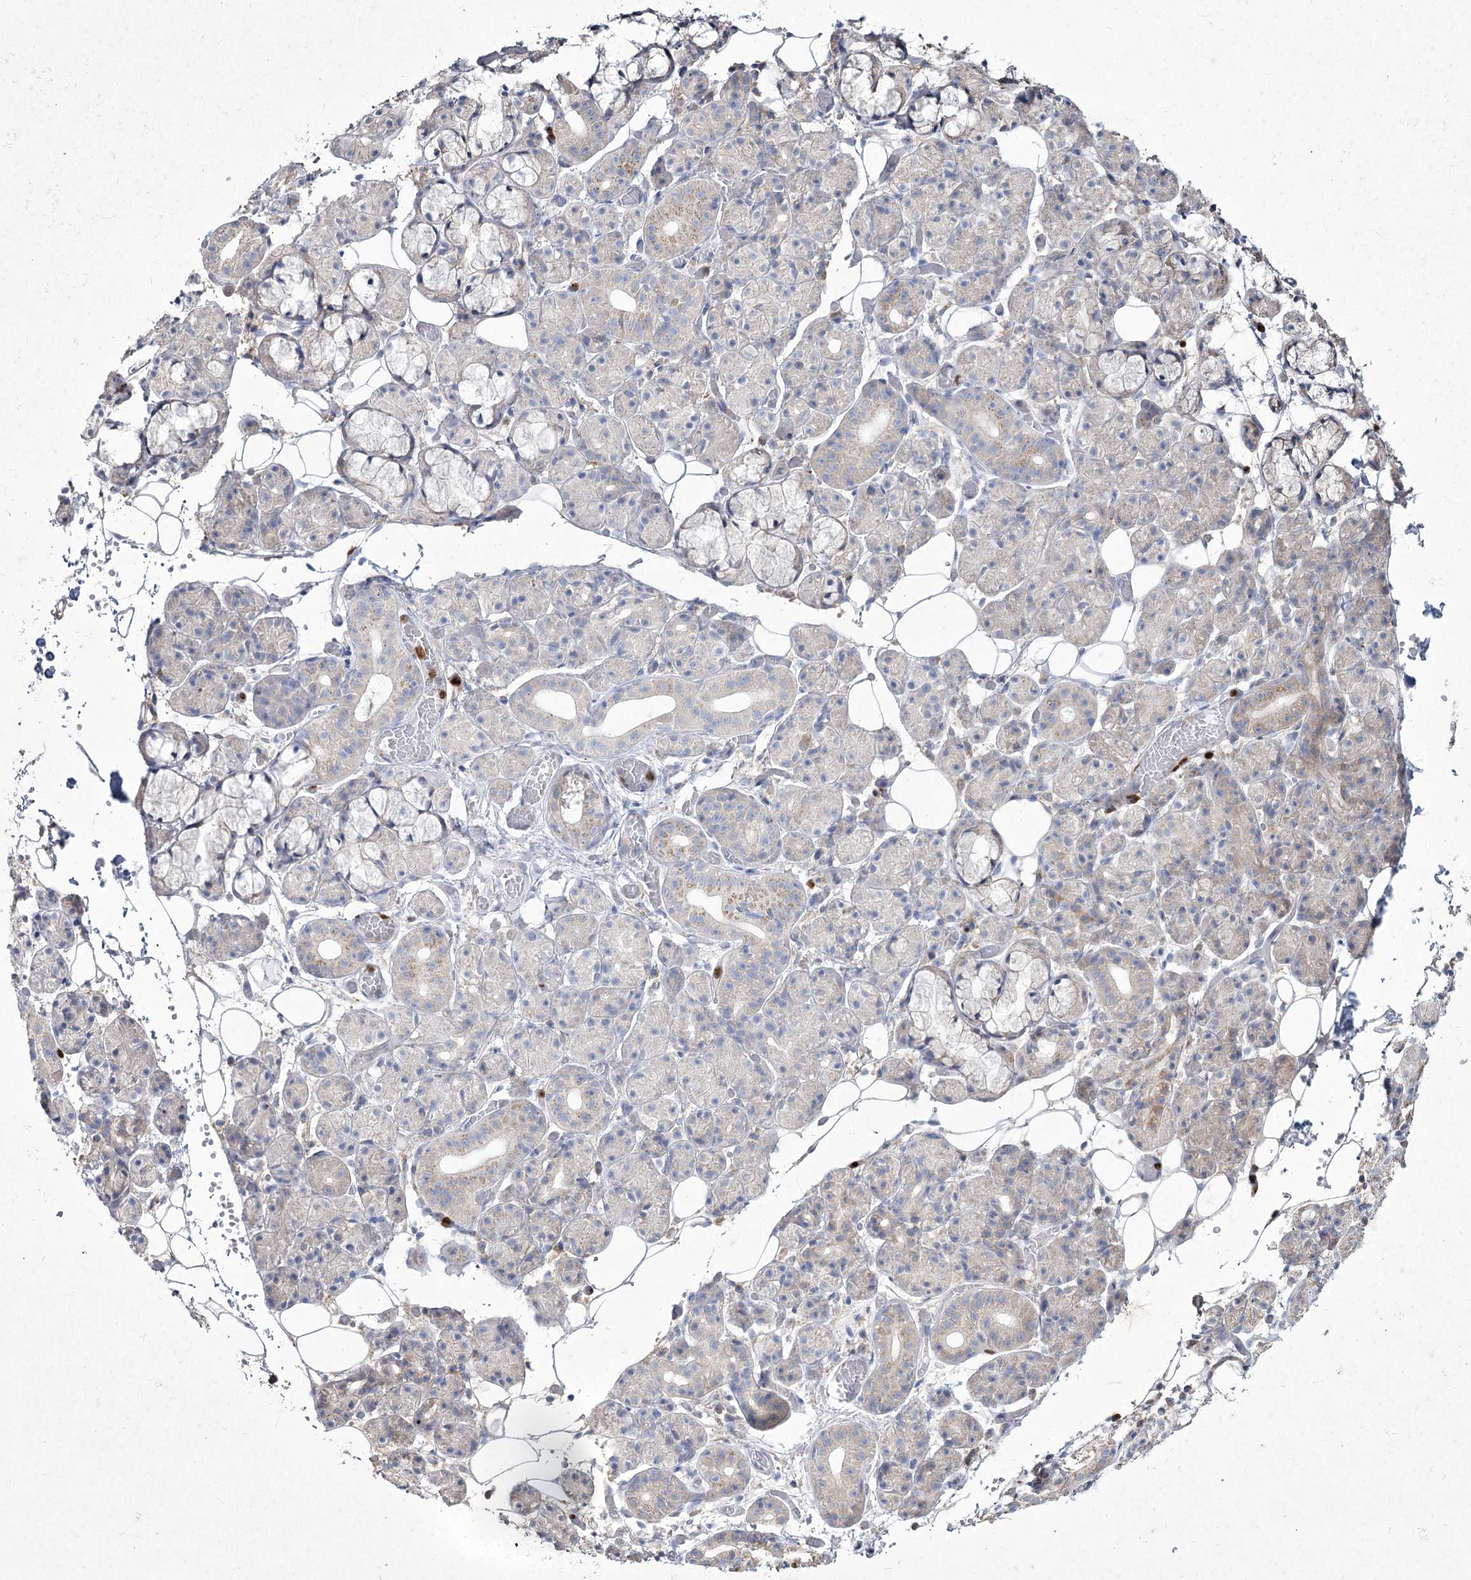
{"staining": {"intensity": "negative", "quantity": "none", "location": "none"}, "tissue": "salivary gland", "cell_type": "Glandular cells", "image_type": "normal", "snomed": [{"axis": "morphology", "description": "Normal tissue, NOS"}, {"axis": "topography", "description": "Salivary gland"}], "caption": "IHC of normal human salivary gland displays no staining in glandular cells. The staining is performed using DAB (3,3'-diaminobenzidine) brown chromogen with nuclei counter-stained in using hematoxylin.", "gene": "NIPAL4", "patient": {"sex": "male", "age": 63}}